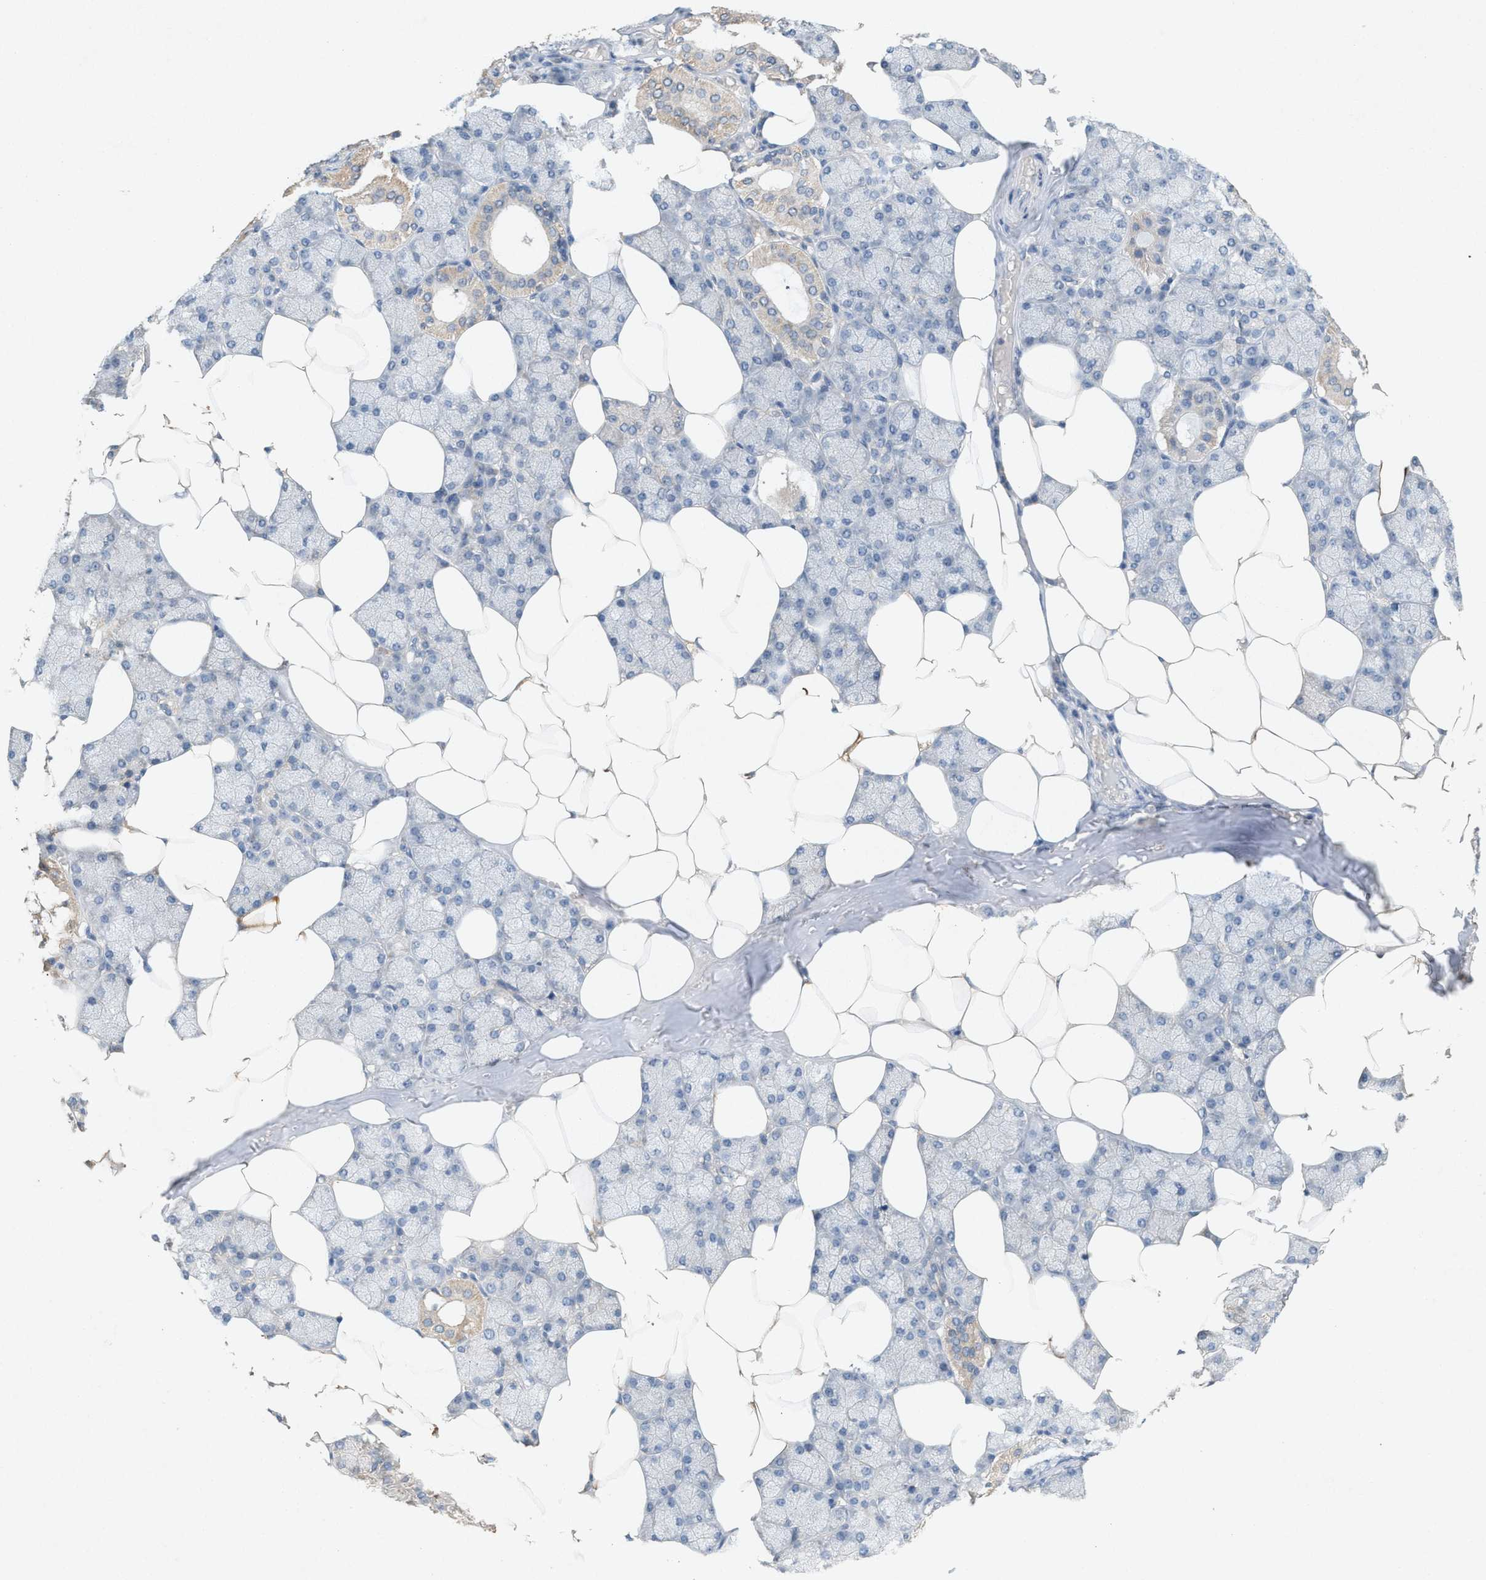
{"staining": {"intensity": "moderate", "quantity": "<25%", "location": "cytoplasmic/membranous"}, "tissue": "salivary gland", "cell_type": "Glandular cells", "image_type": "normal", "snomed": [{"axis": "morphology", "description": "Normal tissue, NOS"}, {"axis": "topography", "description": "Salivary gland"}], "caption": "IHC image of normal salivary gland: human salivary gland stained using immunohistochemistry shows low levels of moderate protein expression localized specifically in the cytoplasmic/membranous of glandular cells, appearing as a cytoplasmic/membranous brown color.", "gene": "DCAF7", "patient": {"sex": "male", "age": 62}}